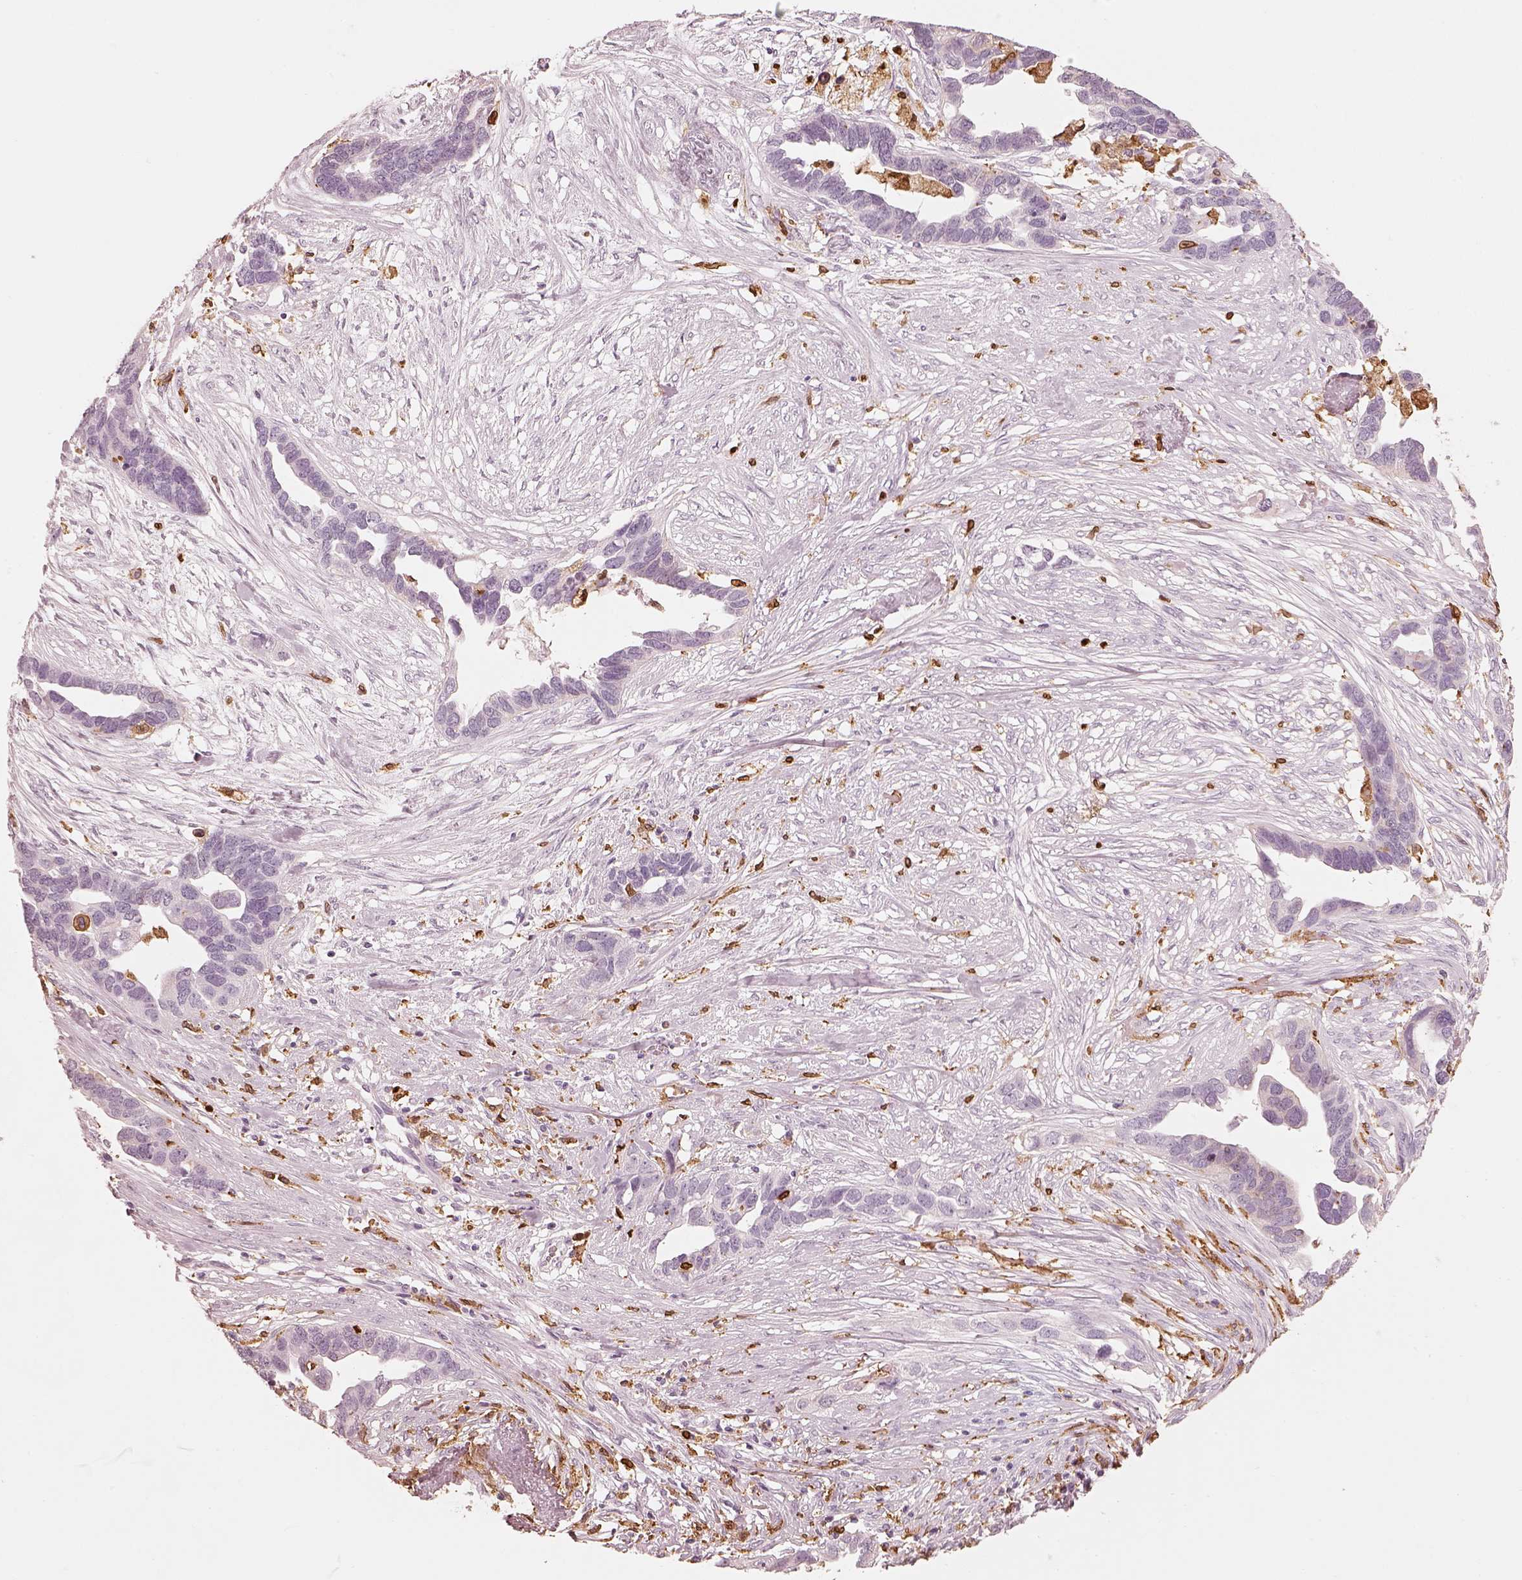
{"staining": {"intensity": "negative", "quantity": "none", "location": "none"}, "tissue": "ovarian cancer", "cell_type": "Tumor cells", "image_type": "cancer", "snomed": [{"axis": "morphology", "description": "Cystadenocarcinoma, serous, NOS"}, {"axis": "topography", "description": "Ovary"}], "caption": "This is a micrograph of immunohistochemistry staining of ovarian serous cystadenocarcinoma, which shows no expression in tumor cells. The staining was performed using DAB to visualize the protein expression in brown, while the nuclei were stained in blue with hematoxylin (Magnification: 20x).", "gene": "ALOX5", "patient": {"sex": "female", "age": 54}}